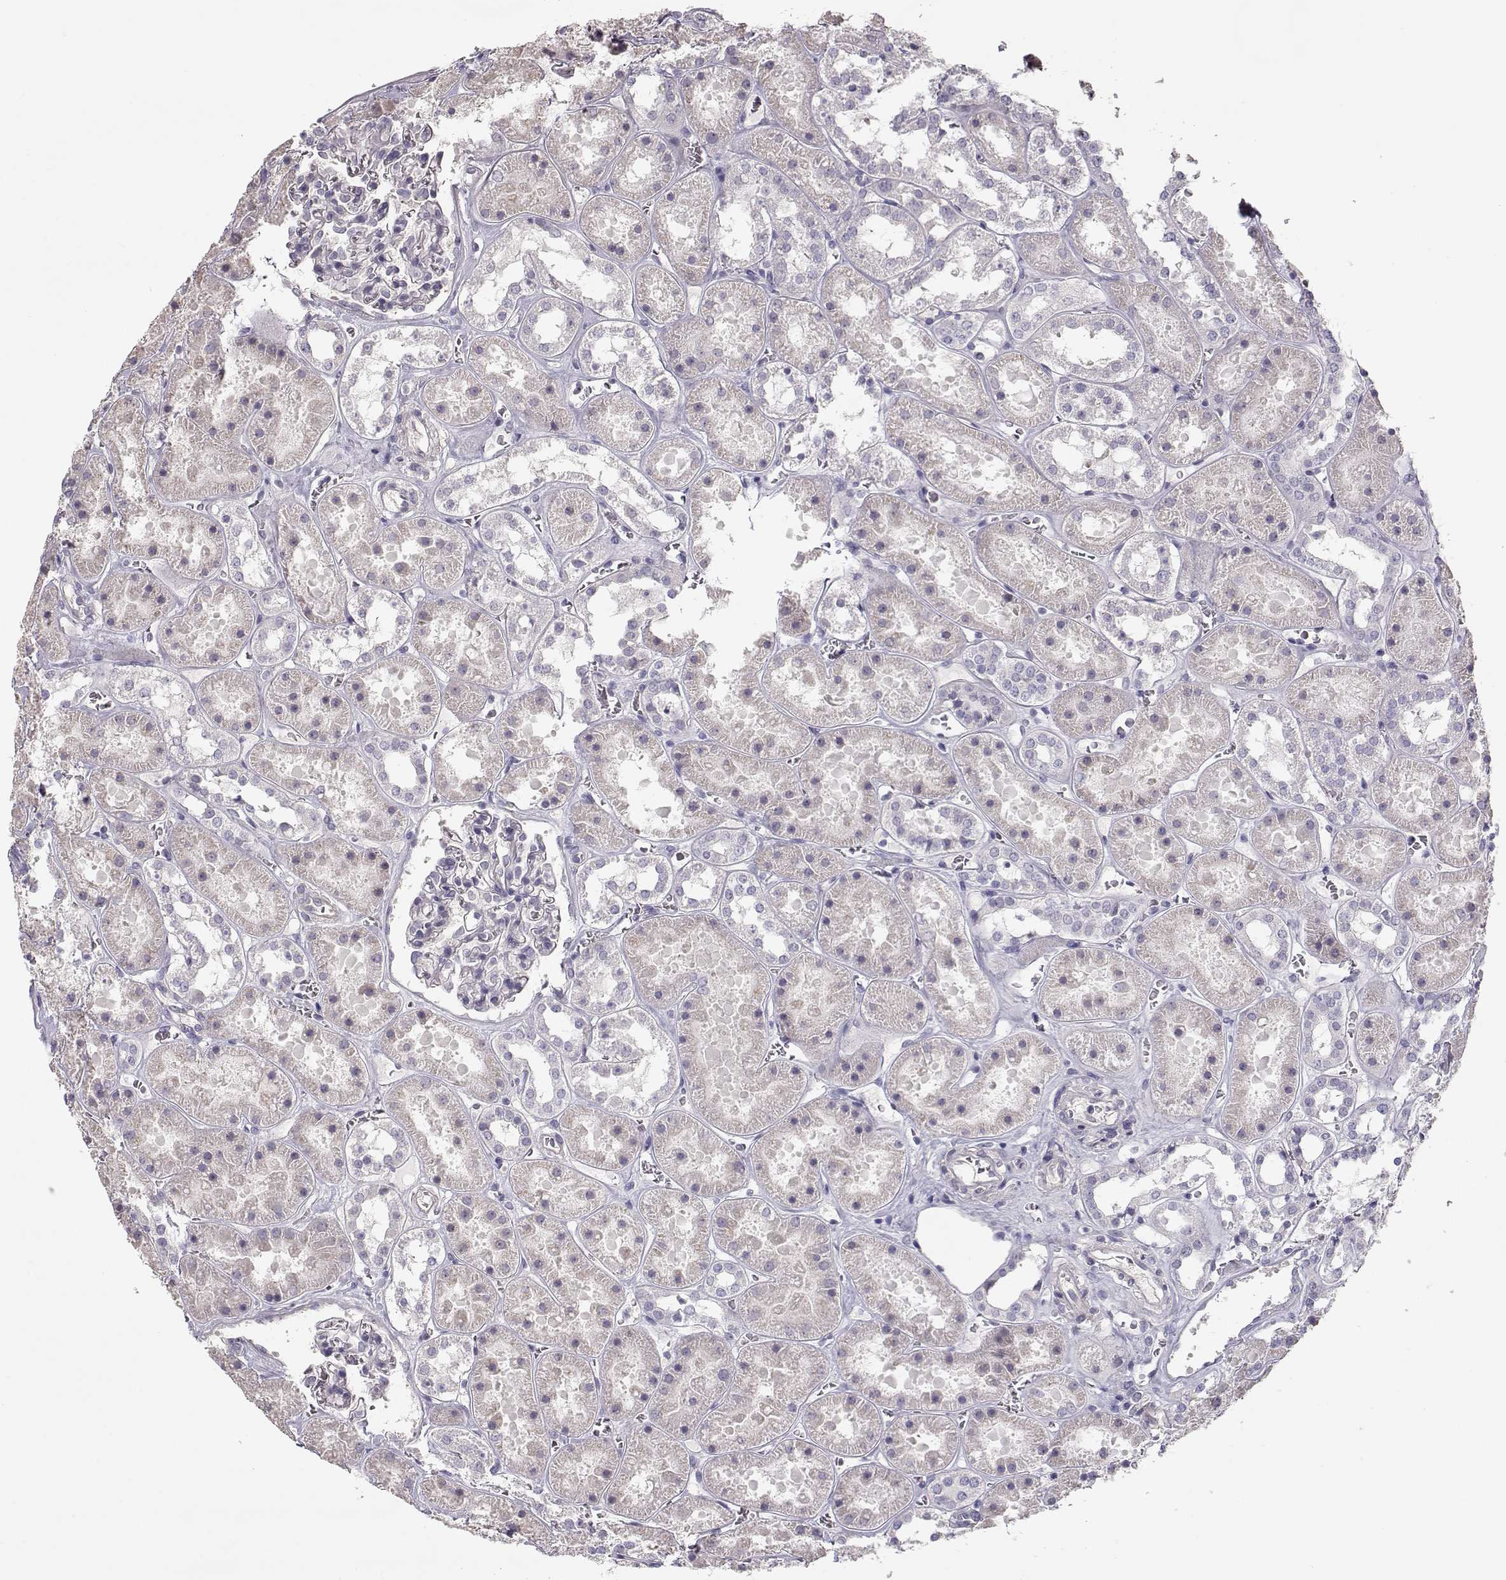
{"staining": {"intensity": "negative", "quantity": "none", "location": "none"}, "tissue": "kidney", "cell_type": "Cells in glomeruli", "image_type": "normal", "snomed": [{"axis": "morphology", "description": "Normal tissue, NOS"}, {"axis": "topography", "description": "Kidney"}], "caption": "Kidney stained for a protein using immunohistochemistry (IHC) displays no expression cells in glomeruli.", "gene": "SLC18A1", "patient": {"sex": "female", "age": 41}}